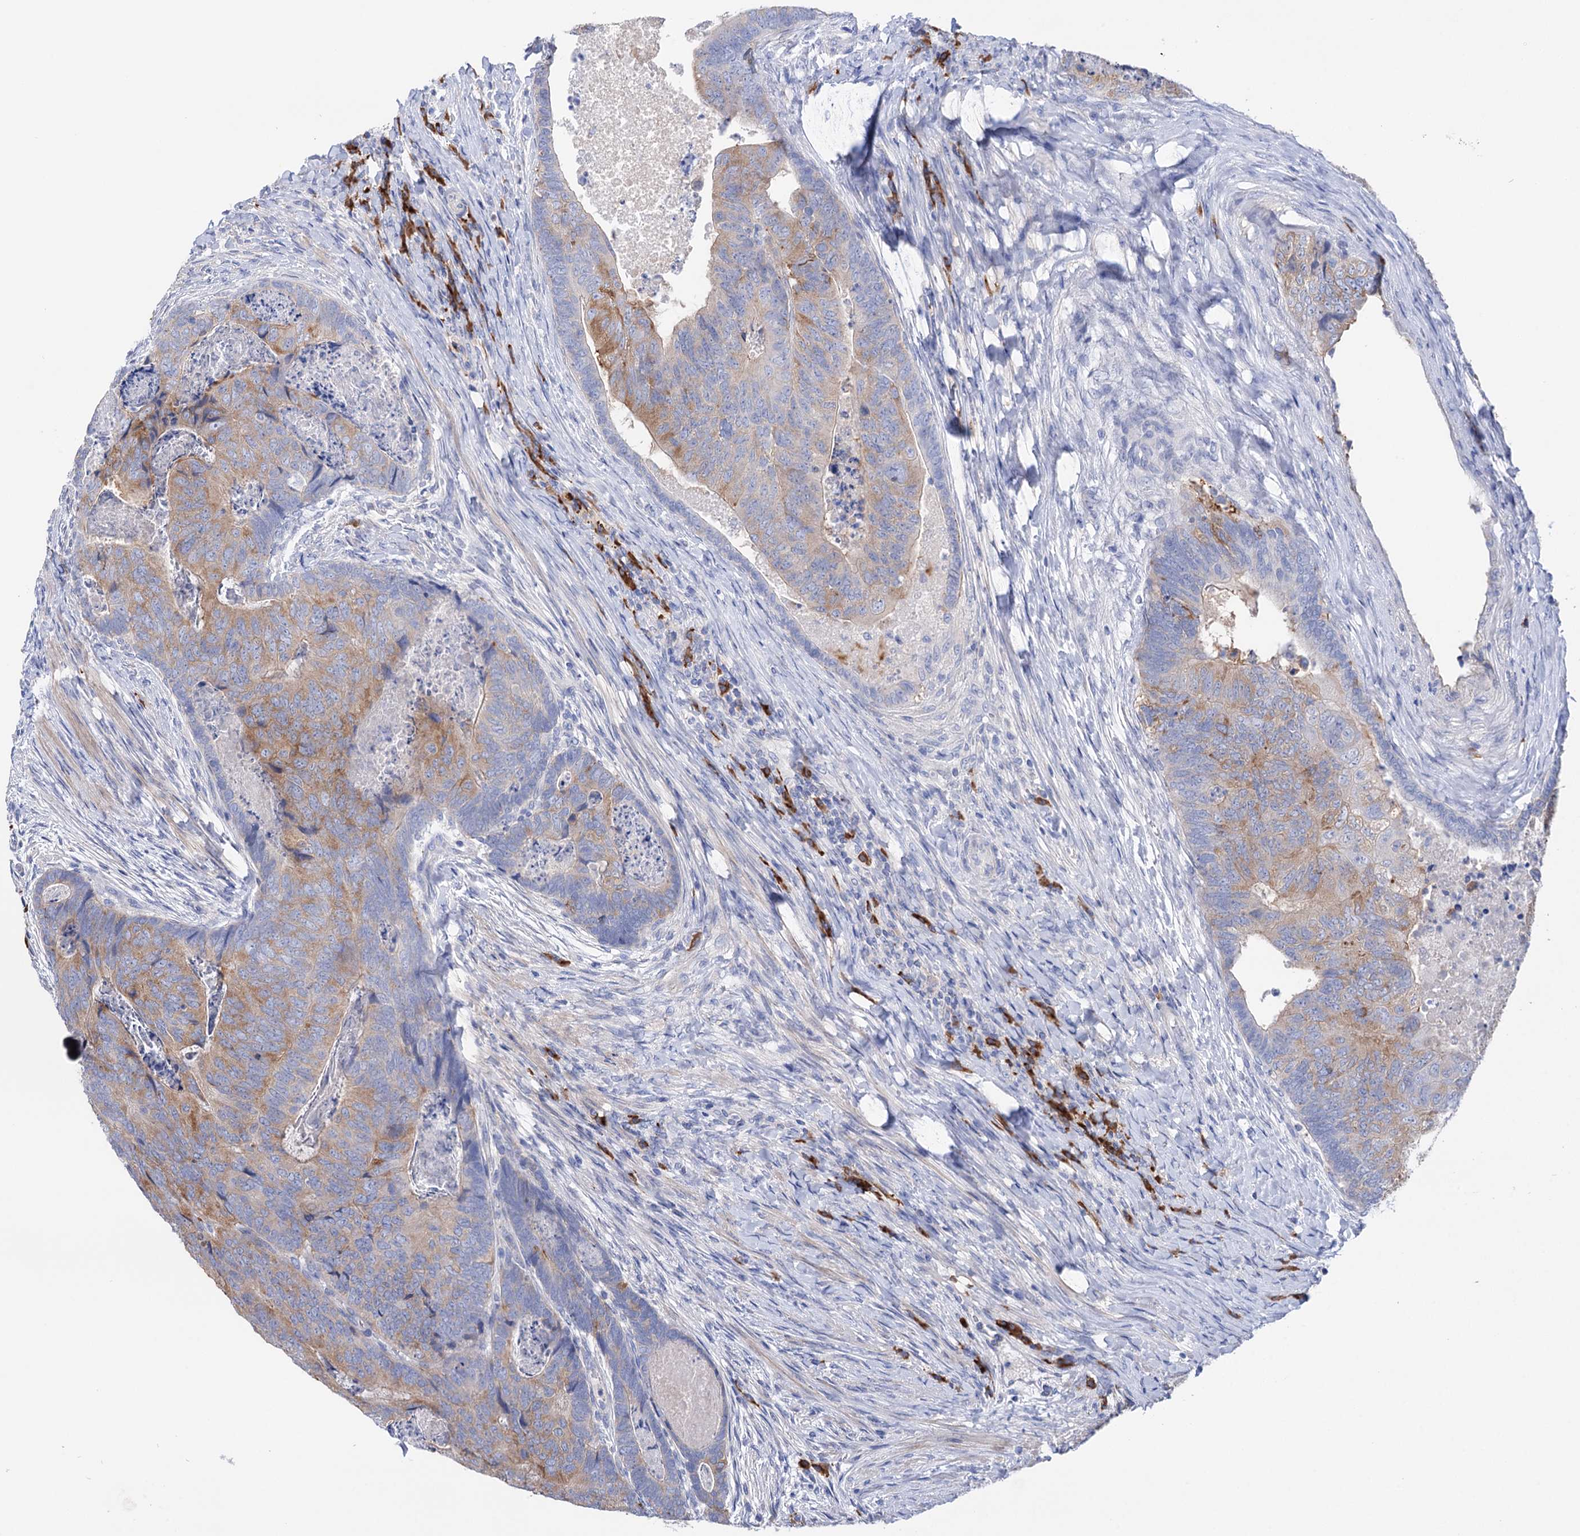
{"staining": {"intensity": "moderate", "quantity": "25%-75%", "location": "cytoplasmic/membranous"}, "tissue": "colorectal cancer", "cell_type": "Tumor cells", "image_type": "cancer", "snomed": [{"axis": "morphology", "description": "Adenocarcinoma, NOS"}, {"axis": "topography", "description": "Colon"}], "caption": "A photomicrograph showing moderate cytoplasmic/membranous positivity in approximately 25%-75% of tumor cells in colorectal cancer, as visualized by brown immunohistochemical staining.", "gene": "BBS4", "patient": {"sex": "female", "age": 67}}